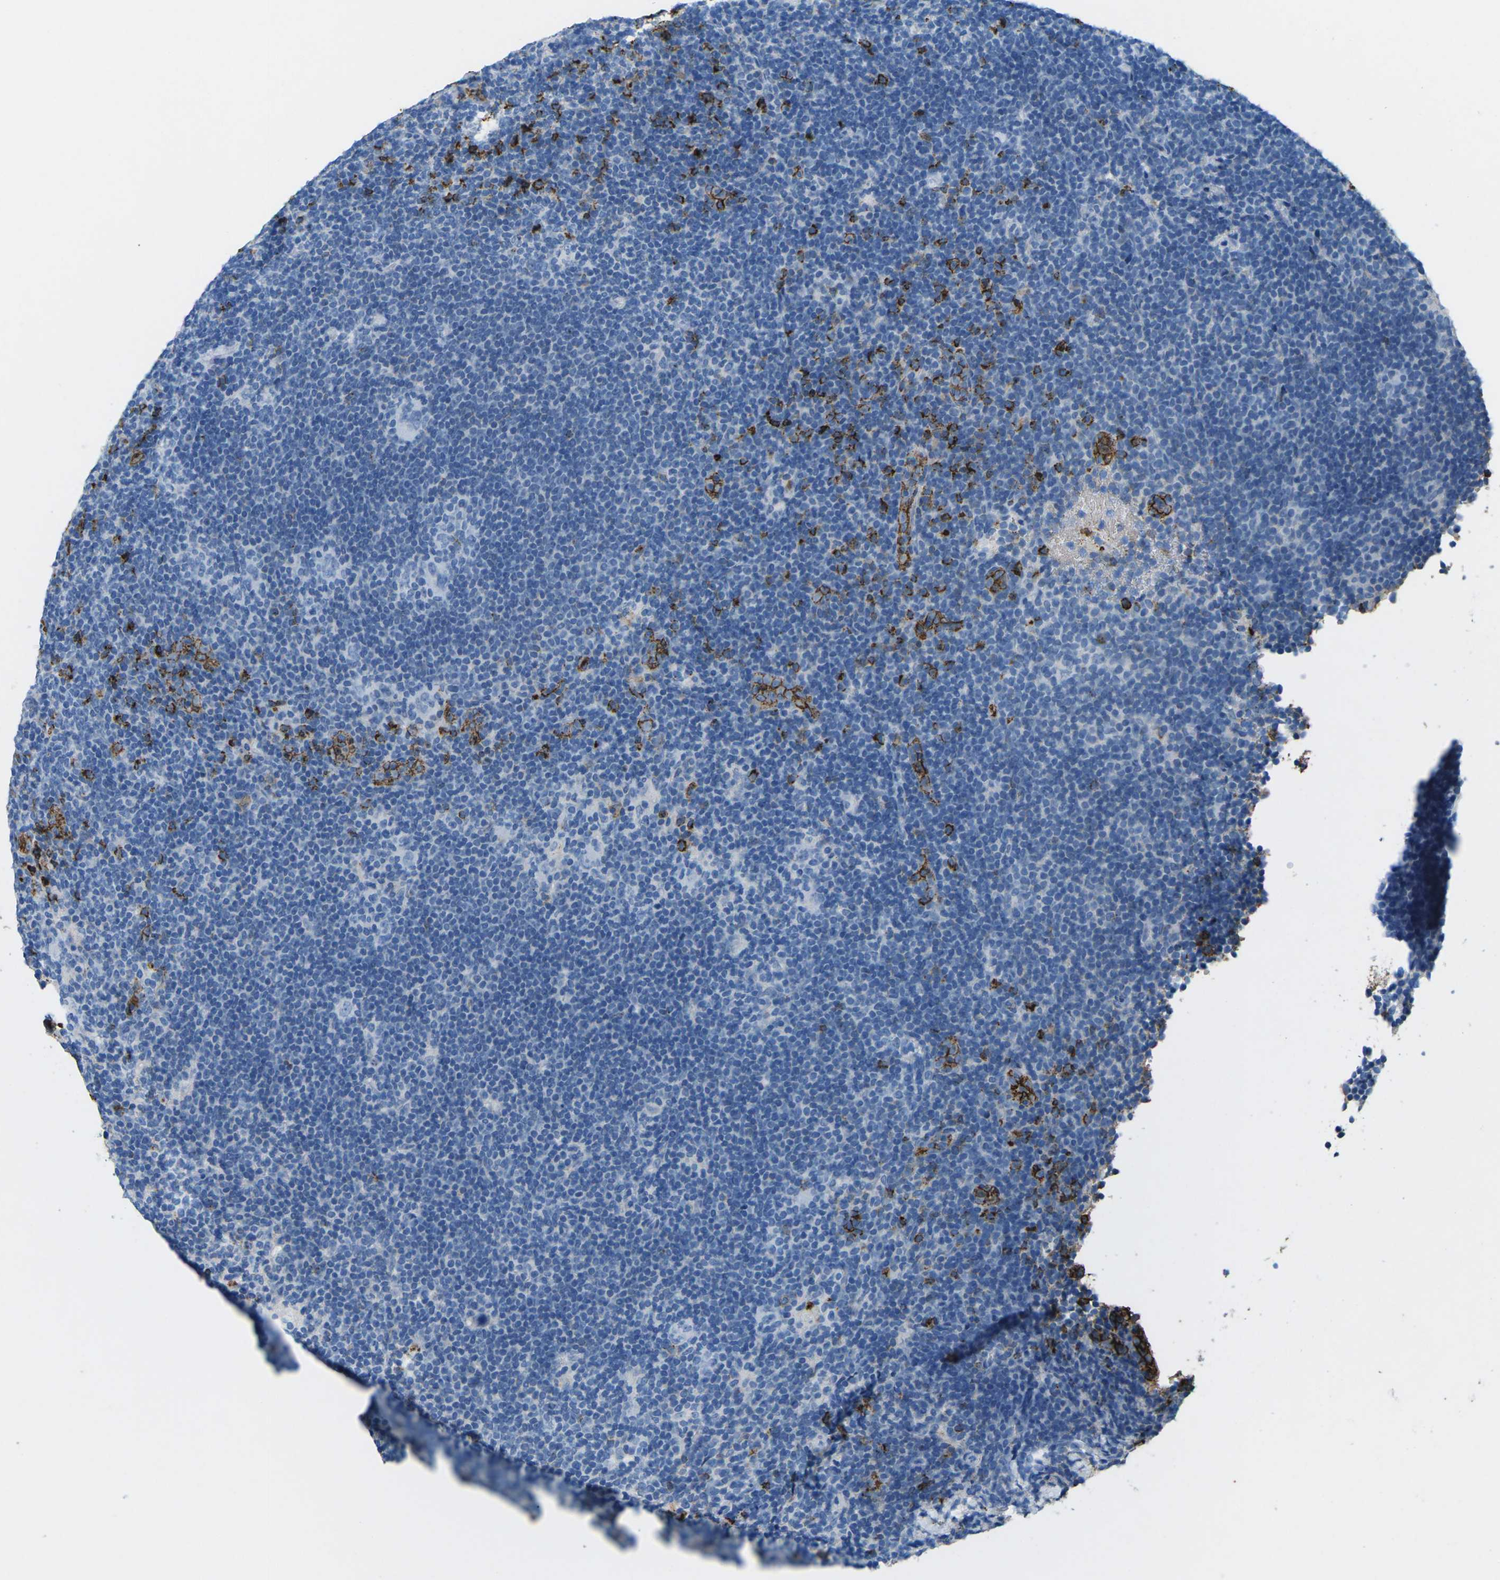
{"staining": {"intensity": "negative", "quantity": "none", "location": "none"}, "tissue": "lymphoma", "cell_type": "Tumor cells", "image_type": "cancer", "snomed": [{"axis": "morphology", "description": "Hodgkin's disease, NOS"}, {"axis": "topography", "description": "Lymph node"}], "caption": "Tumor cells are negative for brown protein staining in Hodgkin's disease.", "gene": "CTAGE1", "patient": {"sex": "female", "age": 57}}